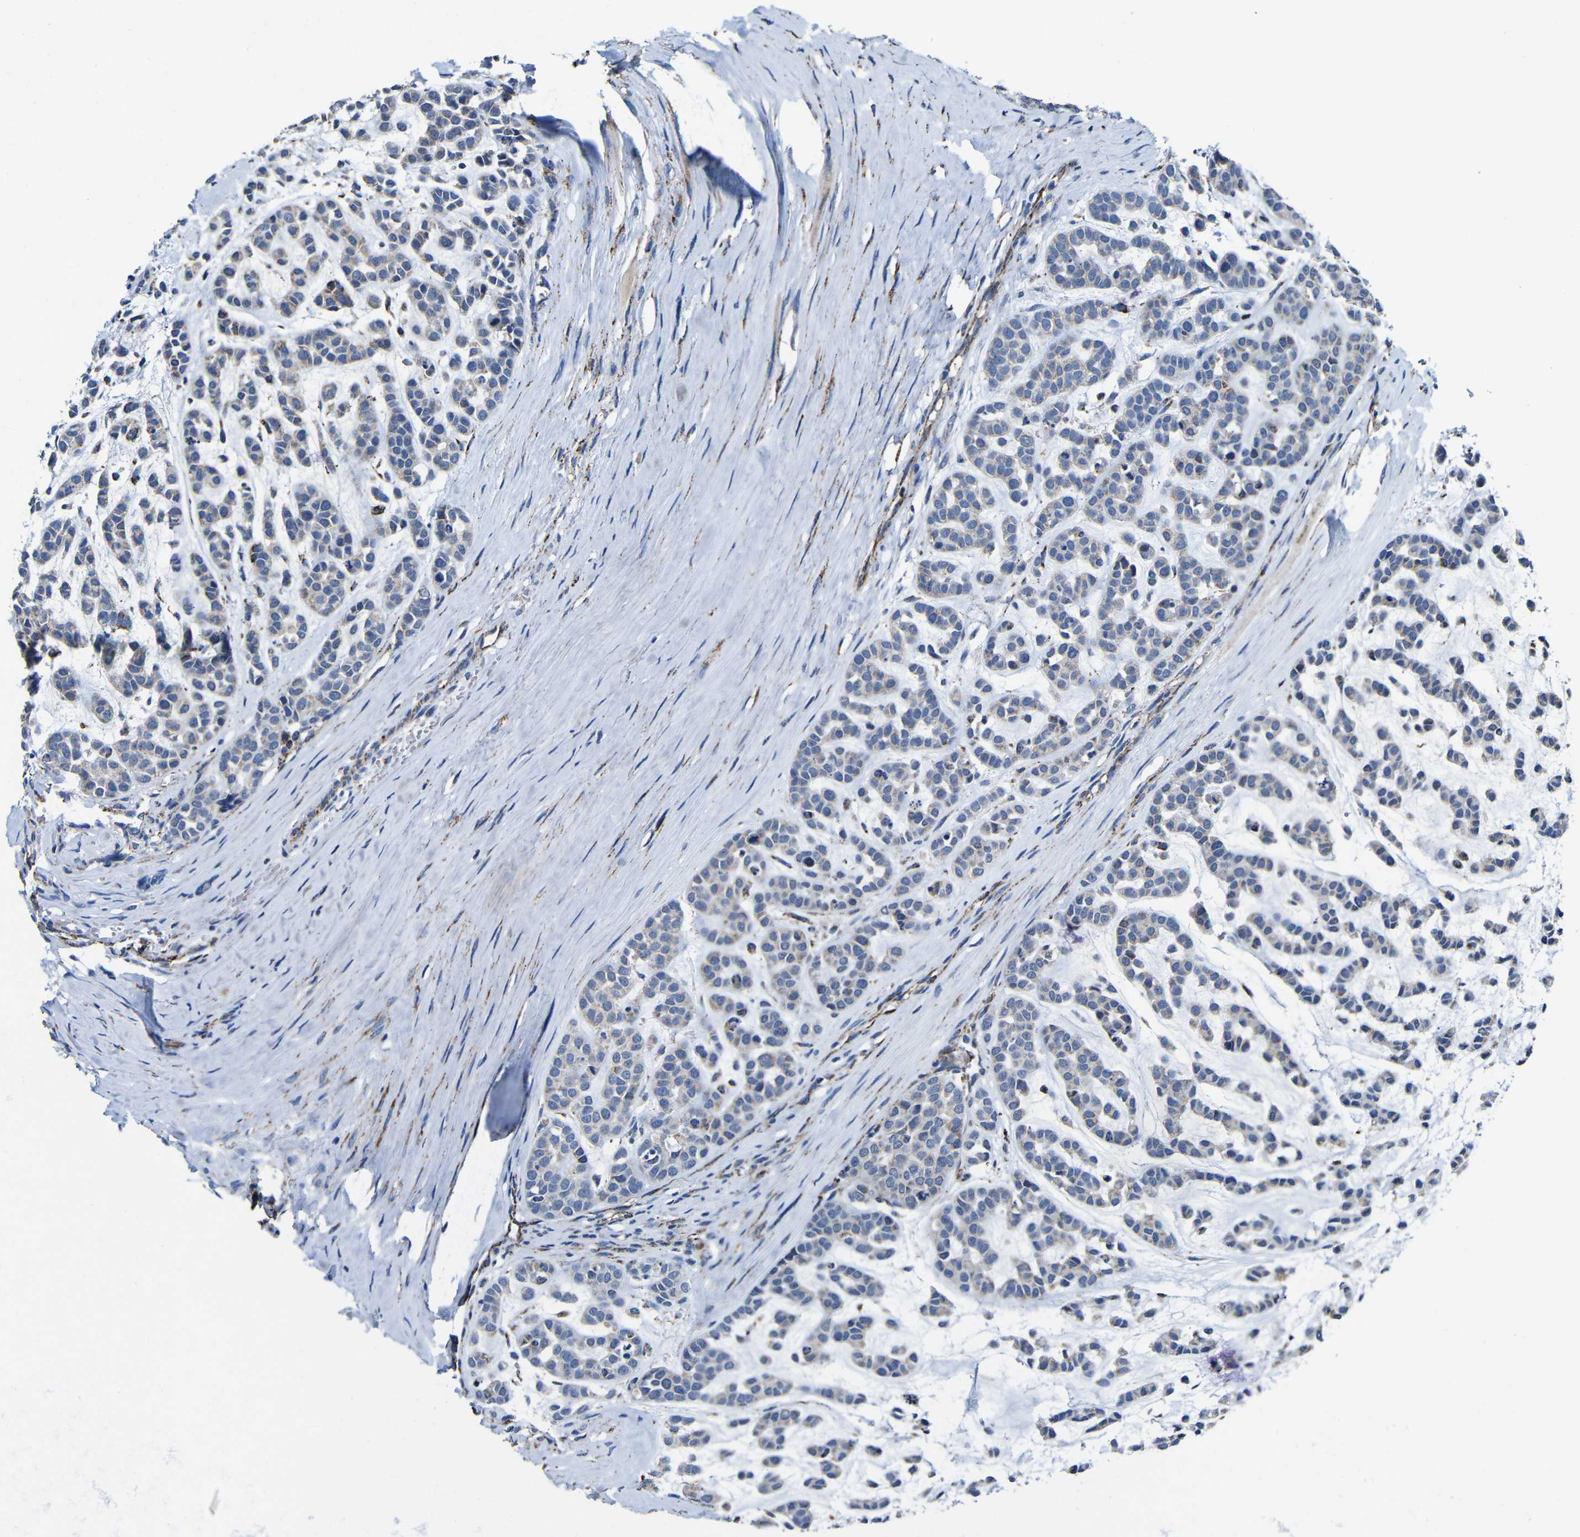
{"staining": {"intensity": "negative", "quantity": "none", "location": "none"}, "tissue": "head and neck cancer", "cell_type": "Tumor cells", "image_type": "cancer", "snomed": [{"axis": "morphology", "description": "Adenocarcinoma, NOS"}, {"axis": "morphology", "description": "Adenoma, NOS"}, {"axis": "topography", "description": "Head-Neck"}], "caption": "A photomicrograph of human adenoma (head and neck) is negative for staining in tumor cells. Nuclei are stained in blue.", "gene": "CA5B", "patient": {"sex": "female", "age": 55}}